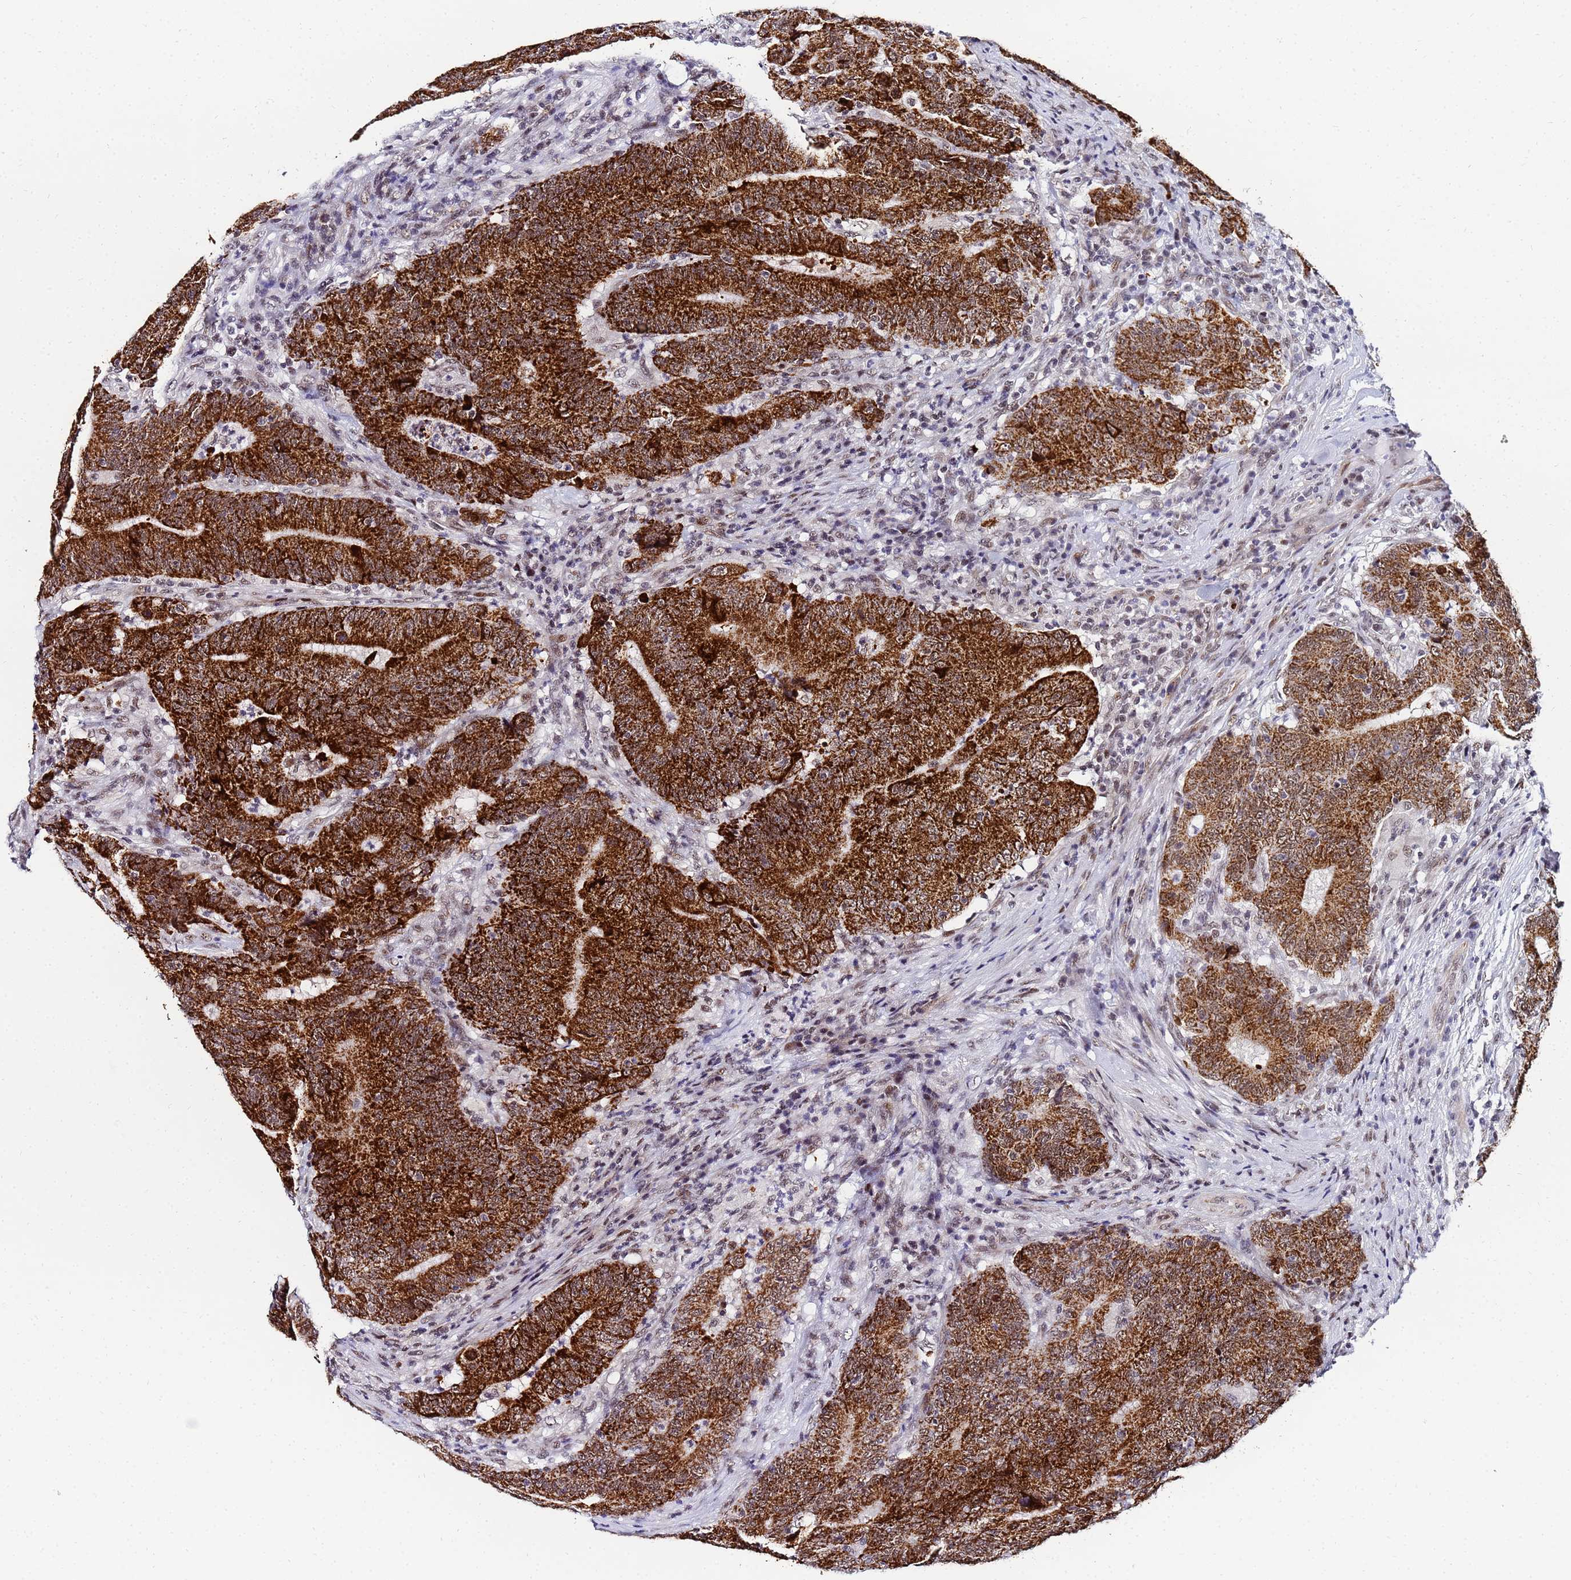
{"staining": {"intensity": "strong", "quantity": ">75%", "location": "cytoplasmic/membranous"}, "tissue": "colorectal cancer", "cell_type": "Tumor cells", "image_type": "cancer", "snomed": [{"axis": "morphology", "description": "Normal tissue, NOS"}, {"axis": "morphology", "description": "Adenocarcinoma, NOS"}, {"axis": "topography", "description": "Colon"}], "caption": "Protein staining demonstrates strong cytoplasmic/membranous positivity in about >75% of tumor cells in colorectal adenocarcinoma.", "gene": "CKMT1A", "patient": {"sex": "female", "age": 75}}